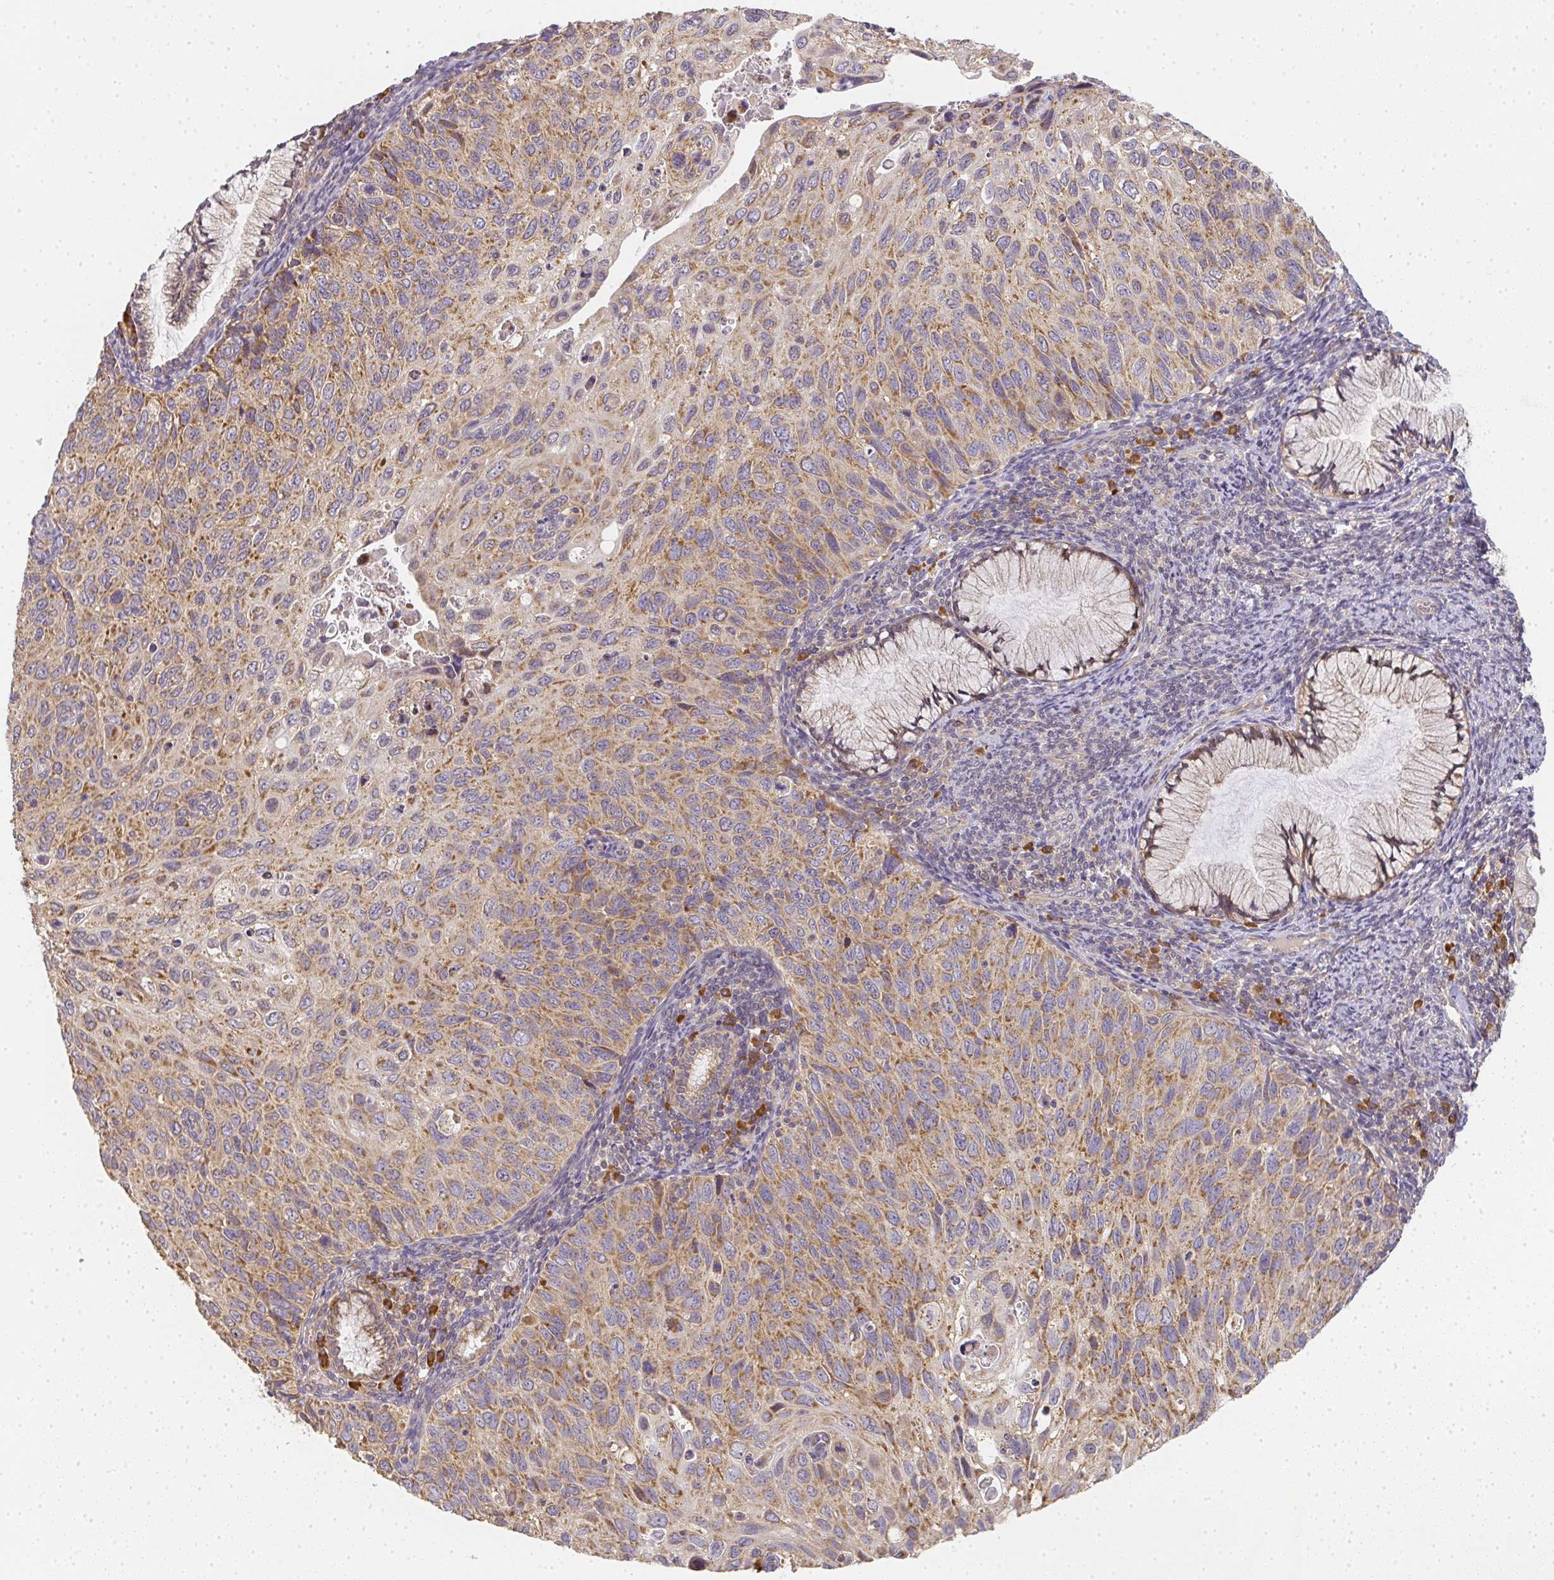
{"staining": {"intensity": "moderate", "quantity": ">75%", "location": "cytoplasmic/membranous"}, "tissue": "cervical cancer", "cell_type": "Tumor cells", "image_type": "cancer", "snomed": [{"axis": "morphology", "description": "Squamous cell carcinoma, NOS"}, {"axis": "topography", "description": "Cervix"}], "caption": "Cervical cancer (squamous cell carcinoma) stained with a protein marker shows moderate staining in tumor cells.", "gene": "SLC35B3", "patient": {"sex": "female", "age": 70}}